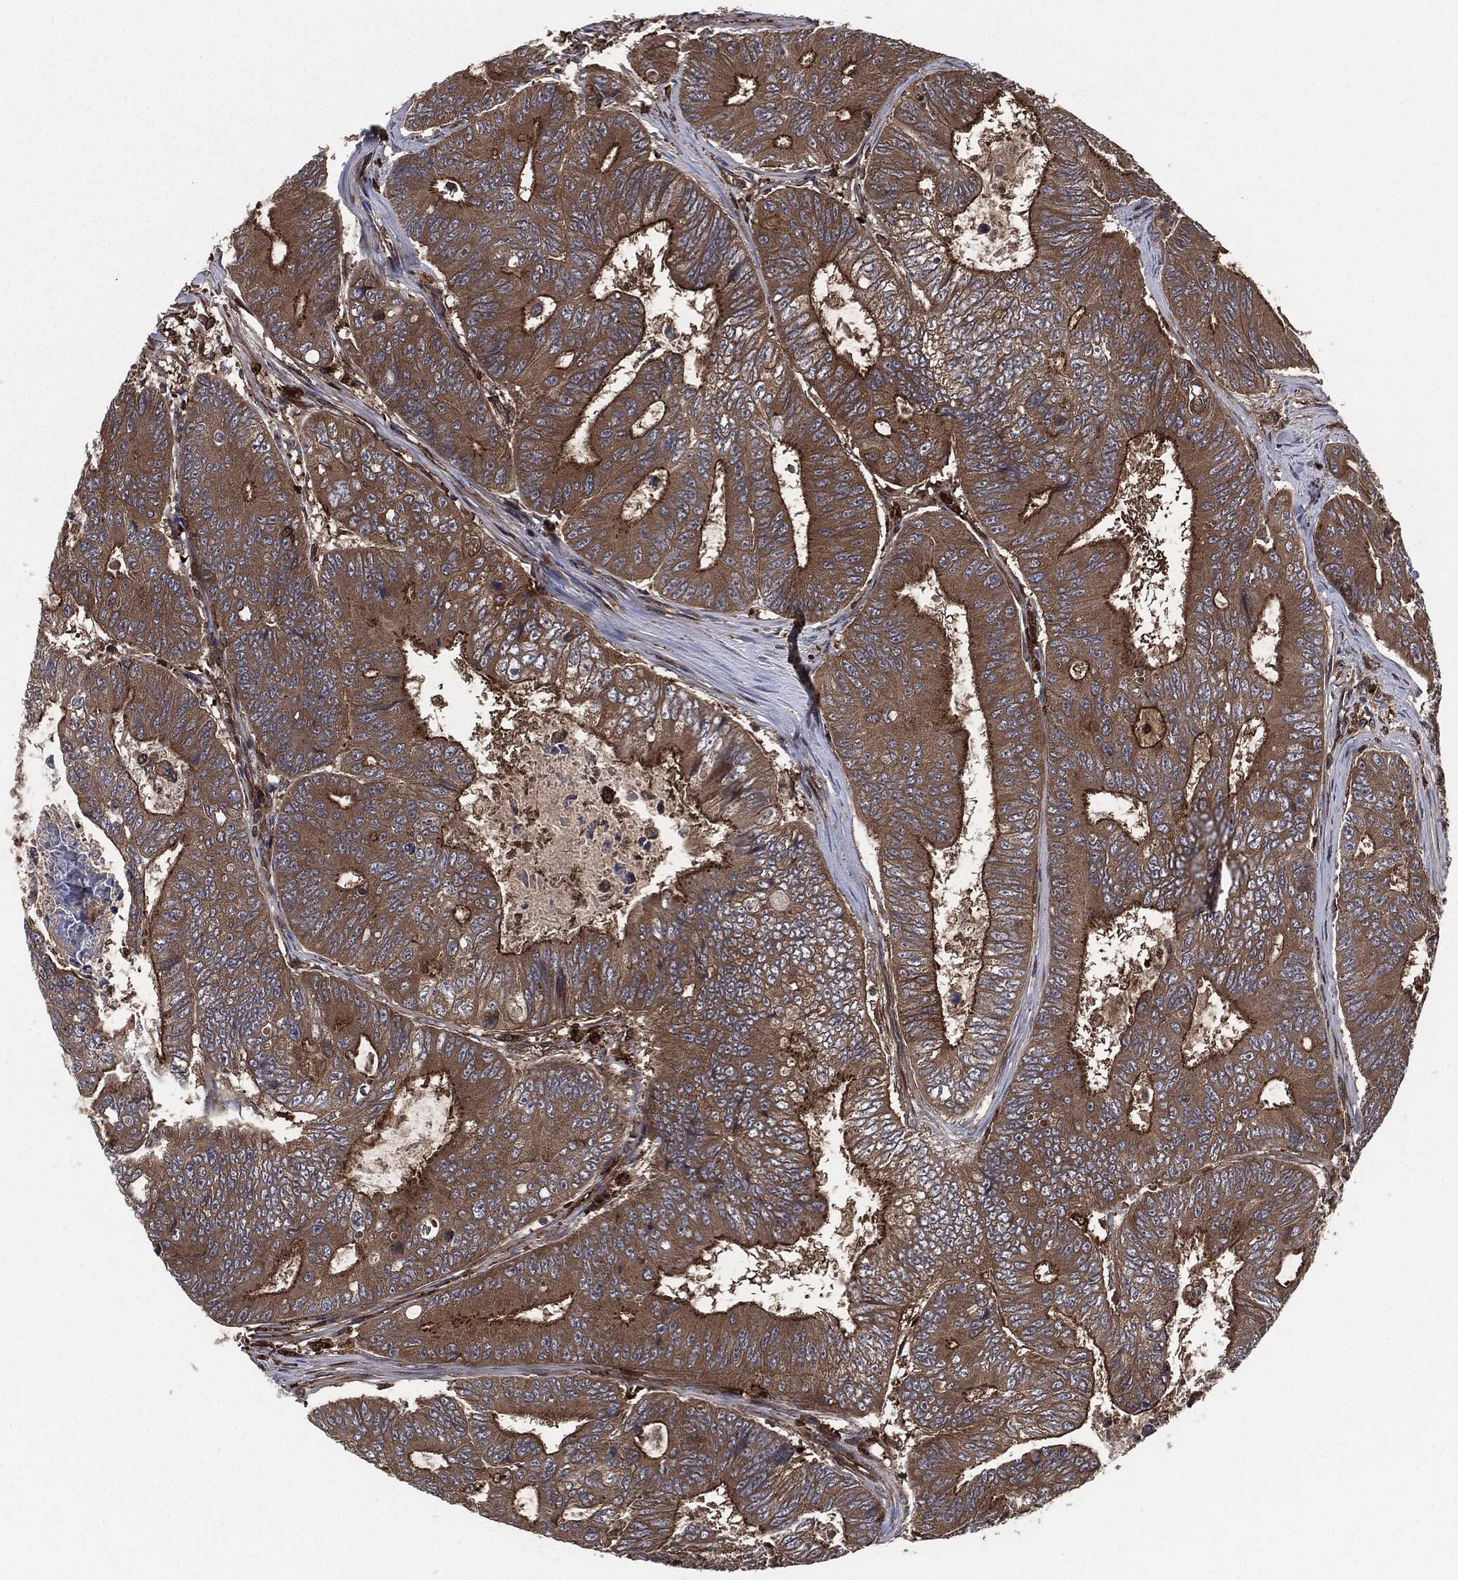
{"staining": {"intensity": "strong", "quantity": ">75%", "location": "cytoplasmic/membranous"}, "tissue": "colorectal cancer", "cell_type": "Tumor cells", "image_type": "cancer", "snomed": [{"axis": "morphology", "description": "Adenocarcinoma, NOS"}, {"axis": "topography", "description": "Colon"}], "caption": "Protein staining by IHC reveals strong cytoplasmic/membranous staining in approximately >75% of tumor cells in adenocarcinoma (colorectal).", "gene": "RAP1GDS1", "patient": {"sex": "female", "age": 48}}